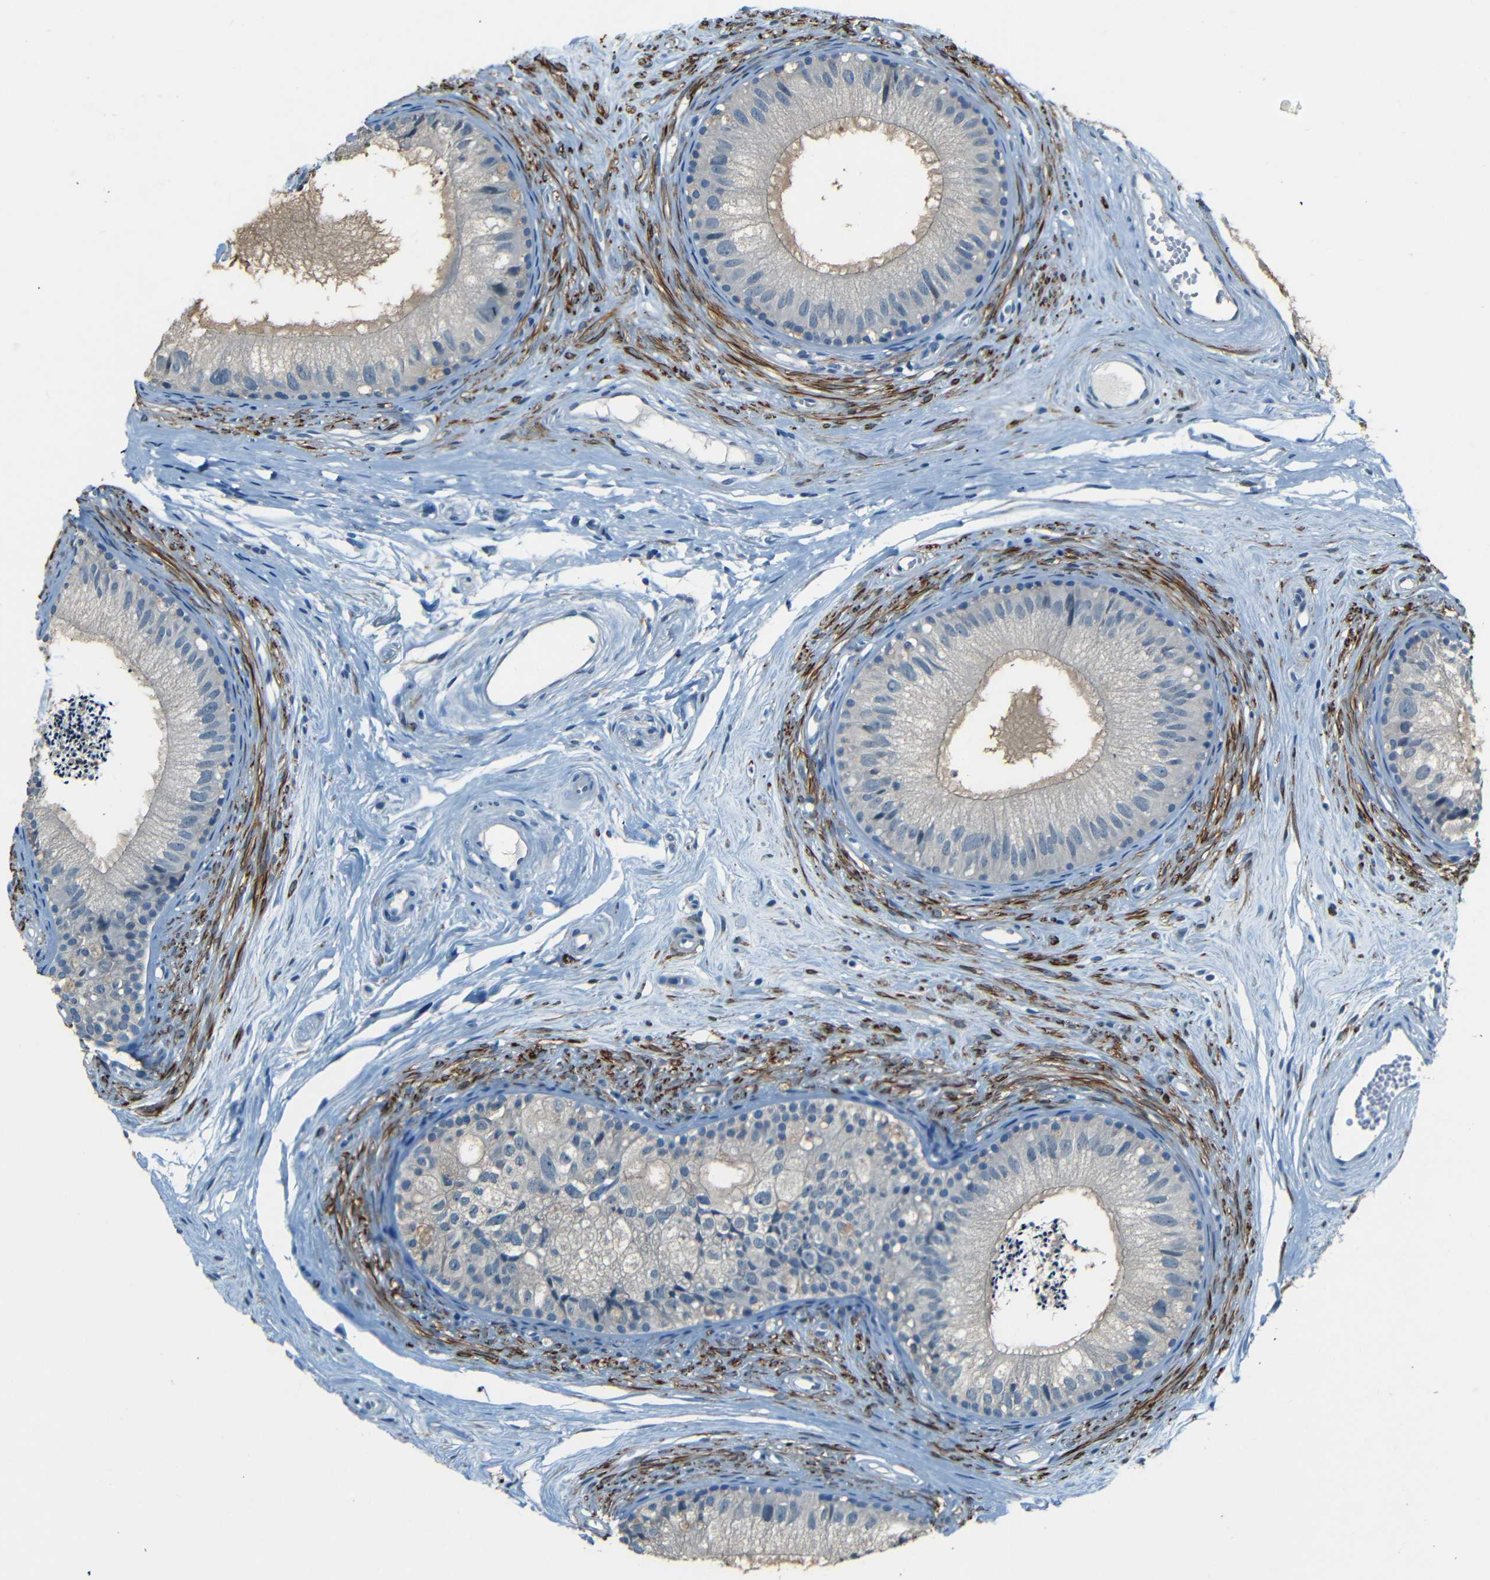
{"staining": {"intensity": "negative", "quantity": "none", "location": "none"}, "tissue": "epididymis", "cell_type": "Glandular cells", "image_type": "normal", "snomed": [{"axis": "morphology", "description": "Normal tissue, NOS"}, {"axis": "topography", "description": "Epididymis"}], "caption": "Immunohistochemistry of benign human epididymis displays no expression in glandular cells.", "gene": "ZMAT1", "patient": {"sex": "male", "age": 56}}